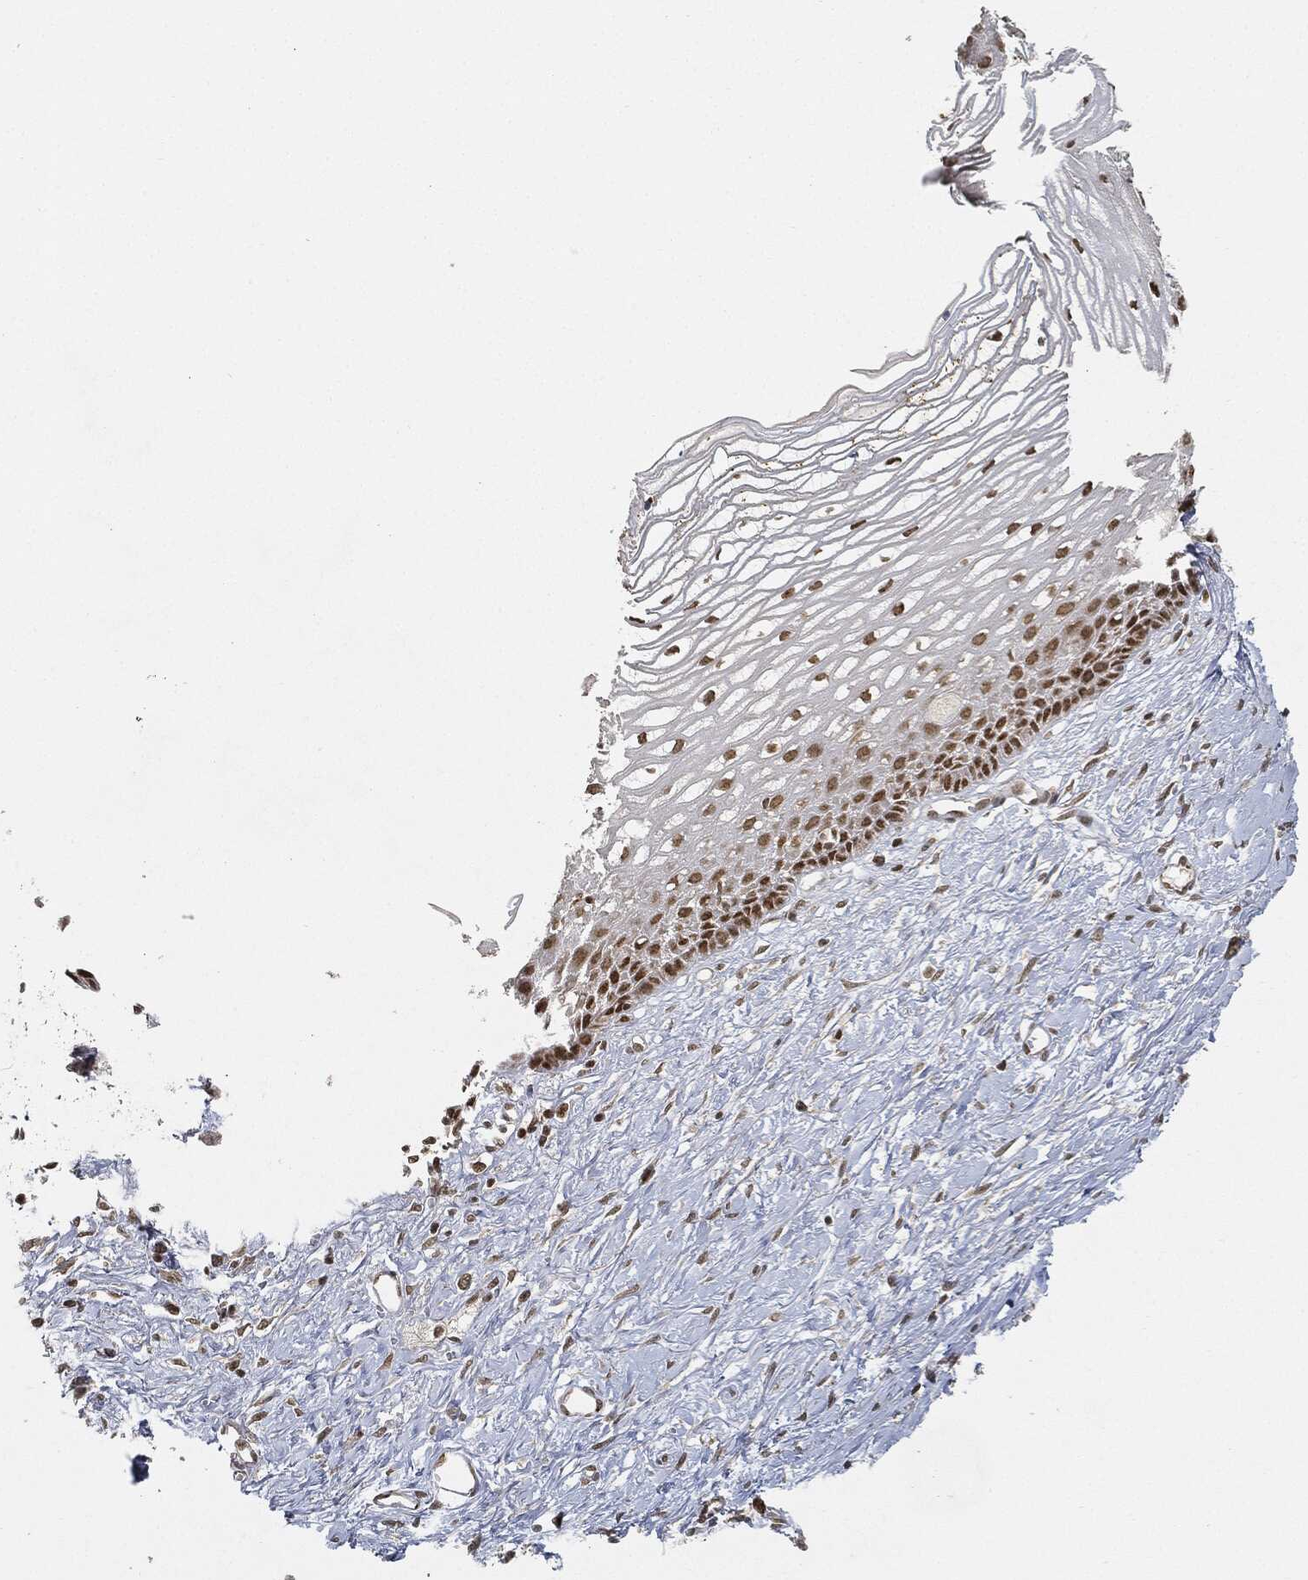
{"staining": {"intensity": "moderate", "quantity": ">75%", "location": "nuclear"}, "tissue": "cervix", "cell_type": "Squamous epithelial cells", "image_type": "normal", "snomed": [{"axis": "morphology", "description": "Normal tissue, NOS"}, {"axis": "topography", "description": "Cervix"}], "caption": "Squamous epithelial cells display medium levels of moderate nuclear positivity in approximately >75% of cells in benign human cervix.", "gene": "CIB1", "patient": {"sex": "female", "age": 40}}